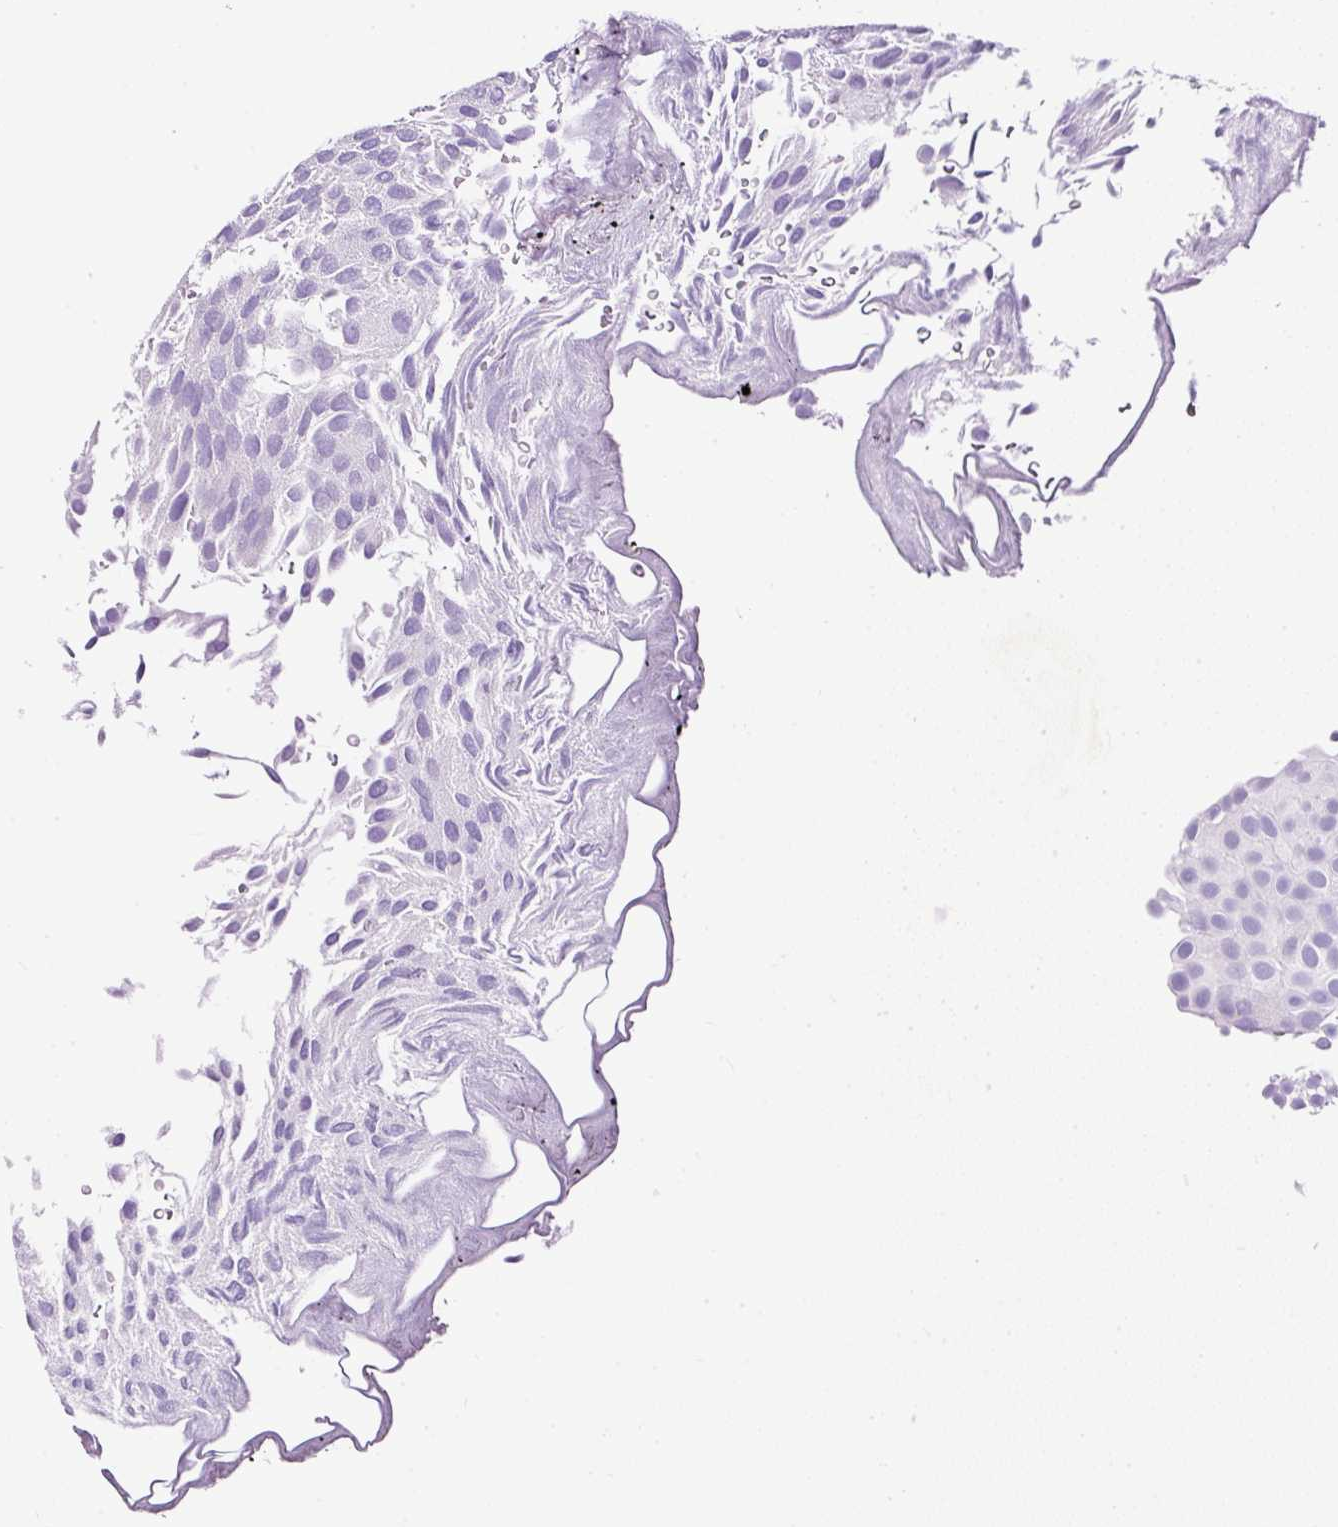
{"staining": {"intensity": "negative", "quantity": "none", "location": "none"}, "tissue": "urothelial cancer", "cell_type": "Tumor cells", "image_type": "cancer", "snomed": [{"axis": "morphology", "description": "Urothelial carcinoma, Low grade"}, {"axis": "topography", "description": "Urinary bladder"}], "caption": "Protein analysis of urothelial cancer demonstrates no significant positivity in tumor cells.", "gene": "STOX2", "patient": {"sex": "male", "age": 78}}